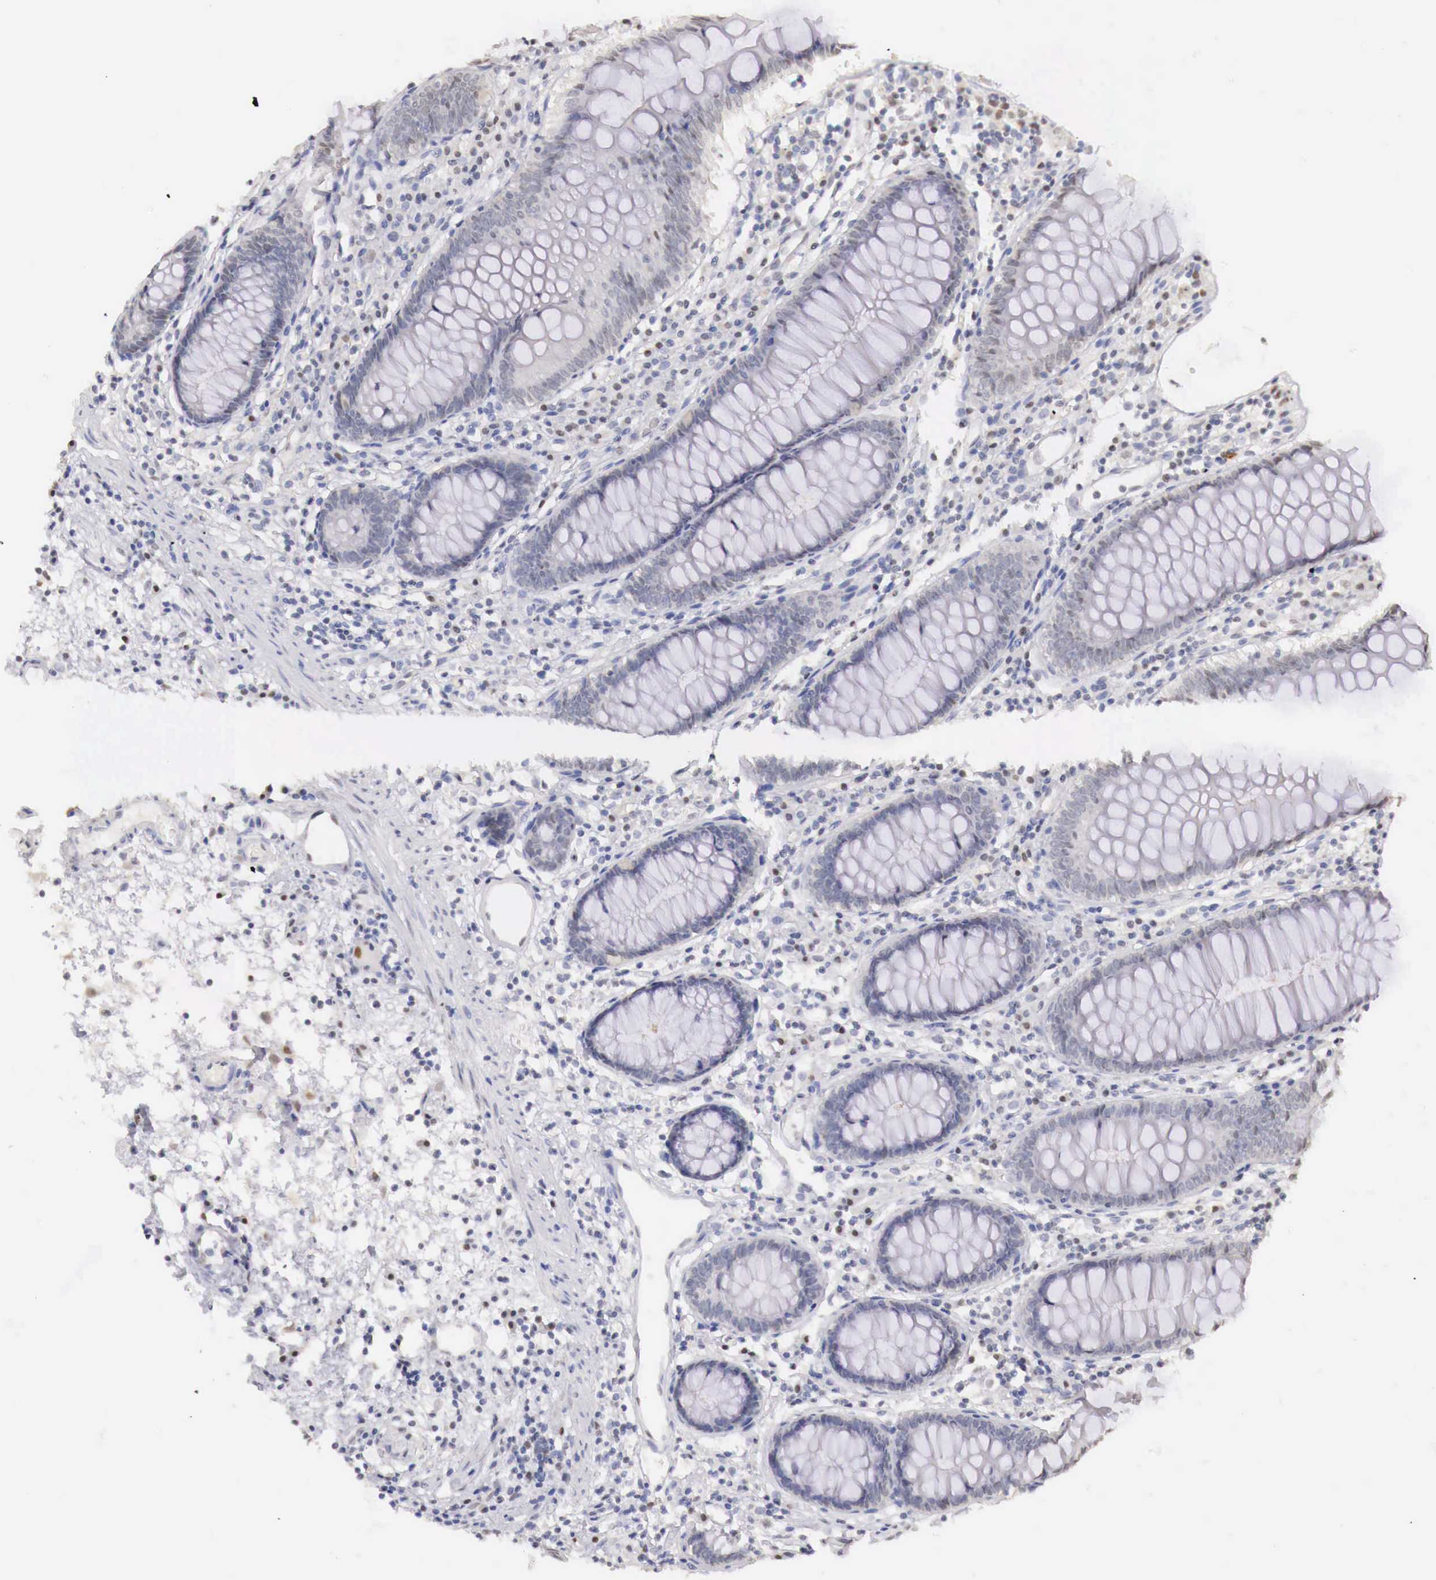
{"staining": {"intensity": "negative", "quantity": "none", "location": "none"}, "tissue": "colon", "cell_type": "Endothelial cells", "image_type": "normal", "snomed": [{"axis": "morphology", "description": "Normal tissue, NOS"}, {"axis": "topography", "description": "Colon"}], "caption": "This is a histopathology image of immunohistochemistry staining of benign colon, which shows no staining in endothelial cells. Brightfield microscopy of immunohistochemistry (IHC) stained with DAB (3,3'-diaminobenzidine) (brown) and hematoxylin (blue), captured at high magnification.", "gene": "UBA1", "patient": {"sex": "female", "age": 55}}